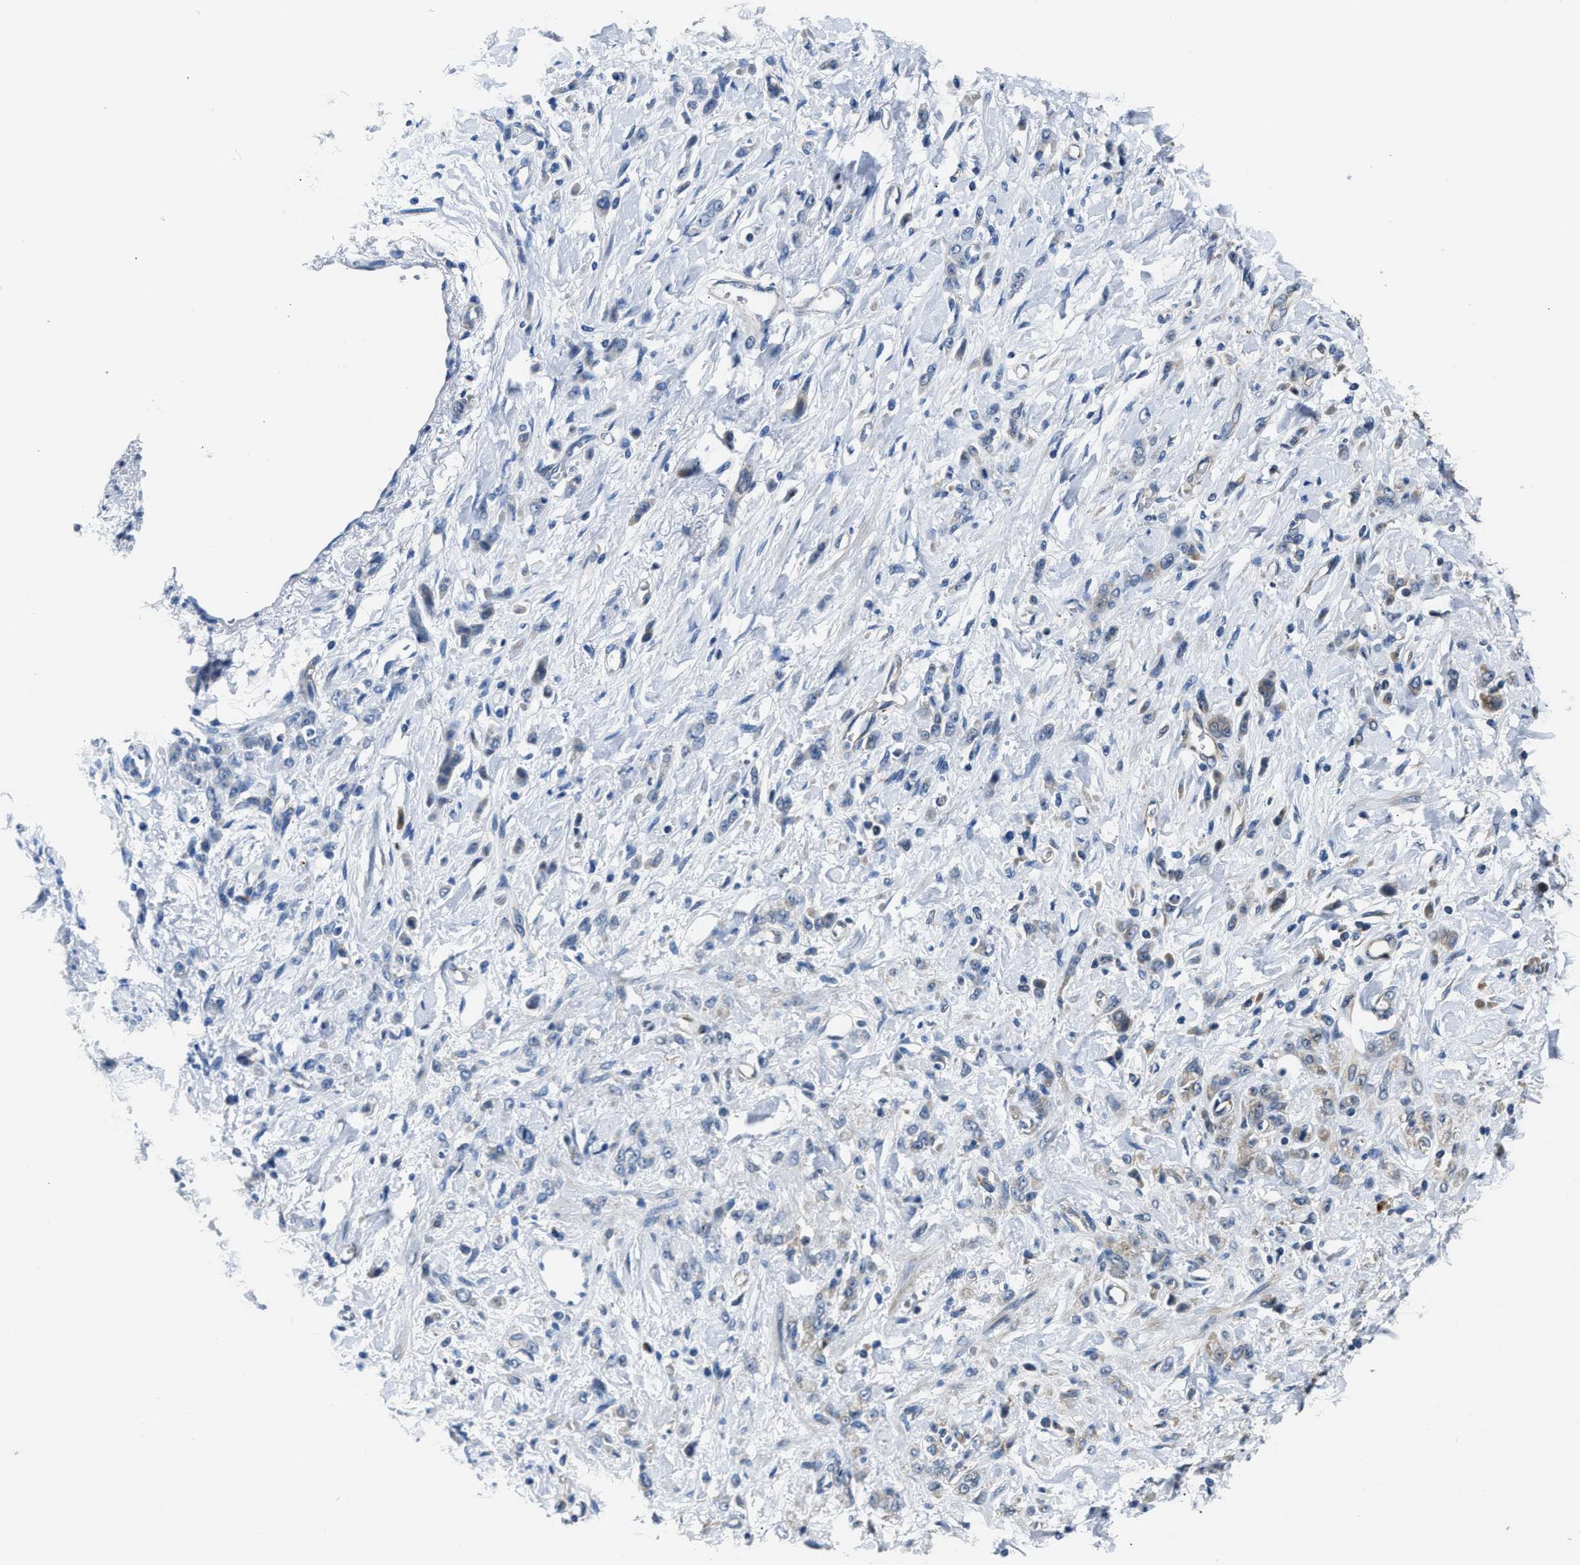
{"staining": {"intensity": "weak", "quantity": "25%-75%", "location": "cytoplasmic/membranous"}, "tissue": "stomach cancer", "cell_type": "Tumor cells", "image_type": "cancer", "snomed": [{"axis": "morphology", "description": "Normal tissue, NOS"}, {"axis": "morphology", "description": "Adenocarcinoma, NOS"}, {"axis": "topography", "description": "Stomach"}], "caption": "Protein staining of stomach cancer tissue displays weak cytoplasmic/membranous staining in about 25%-75% of tumor cells.", "gene": "PNPLA8", "patient": {"sex": "male", "age": 82}}